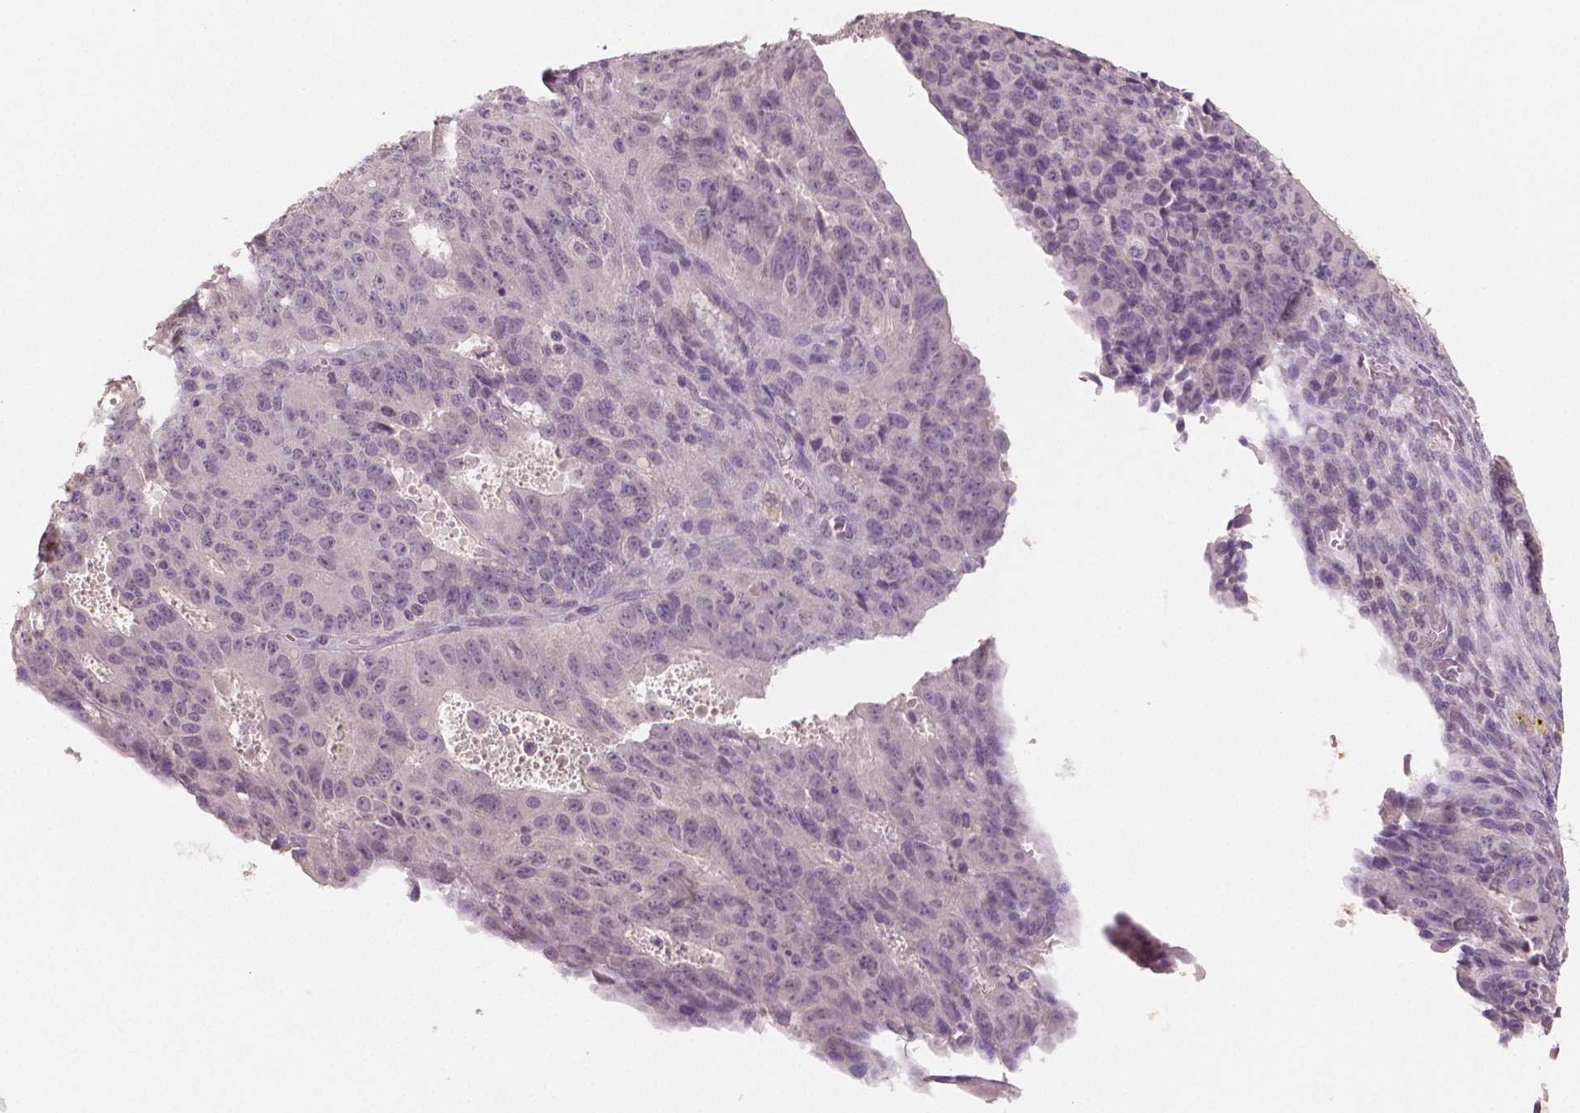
{"staining": {"intensity": "negative", "quantity": "none", "location": "none"}, "tissue": "ovarian cancer", "cell_type": "Tumor cells", "image_type": "cancer", "snomed": [{"axis": "morphology", "description": "Carcinoma, endometroid"}, {"axis": "topography", "description": "Ovary"}], "caption": "This is an immunohistochemistry histopathology image of endometroid carcinoma (ovarian). There is no staining in tumor cells.", "gene": "RNASE7", "patient": {"sex": "female", "age": 42}}